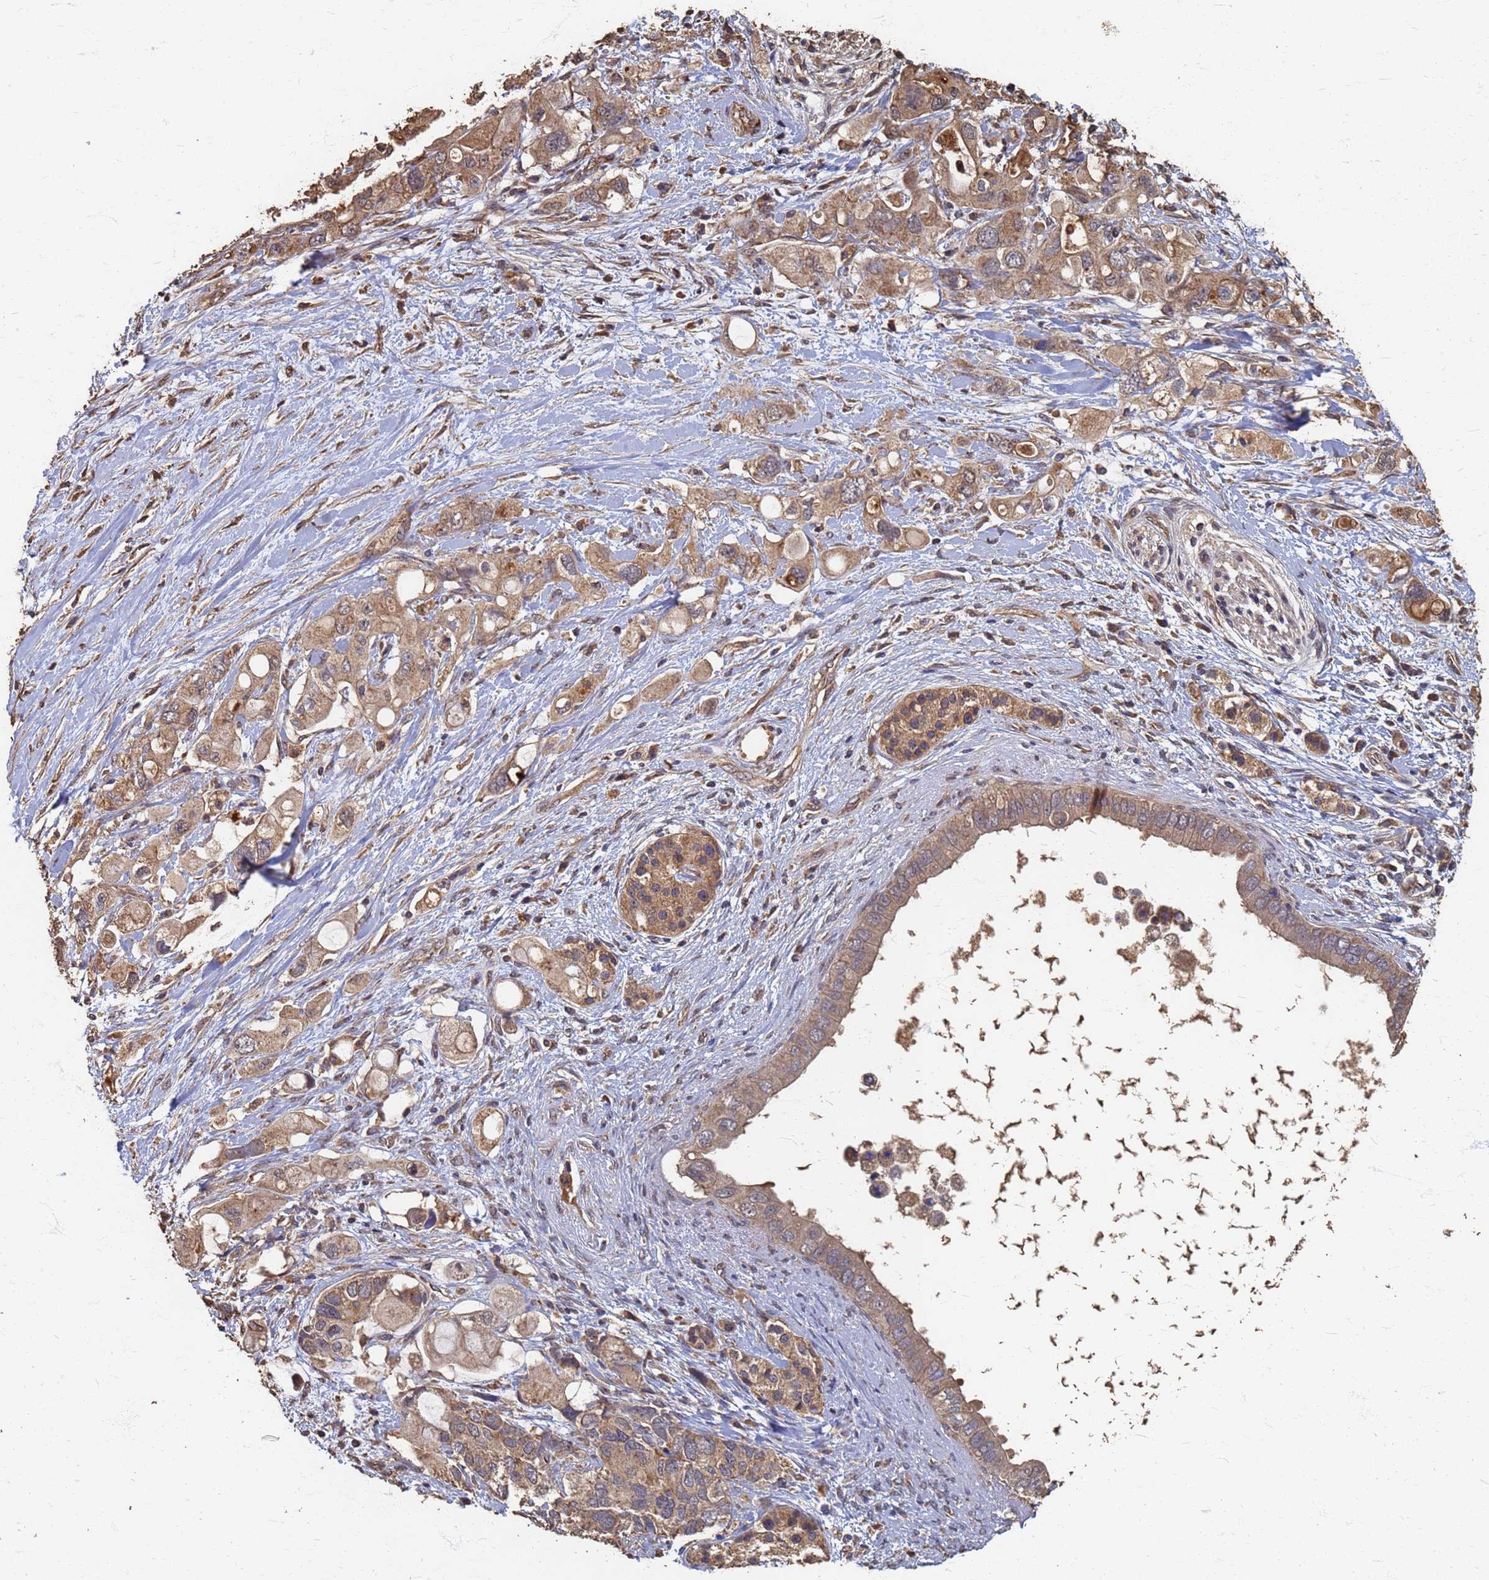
{"staining": {"intensity": "moderate", "quantity": ">75%", "location": "cytoplasmic/membranous"}, "tissue": "pancreatic cancer", "cell_type": "Tumor cells", "image_type": "cancer", "snomed": [{"axis": "morphology", "description": "Adenocarcinoma, NOS"}, {"axis": "topography", "description": "Pancreas"}], "caption": "Immunohistochemistry photomicrograph of human pancreatic adenocarcinoma stained for a protein (brown), which exhibits medium levels of moderate cytoplasmic/membranous expression in about >75% of tumor cells.", "gene": "DPH5", "patient": {"sex": "female", "age": 56}}